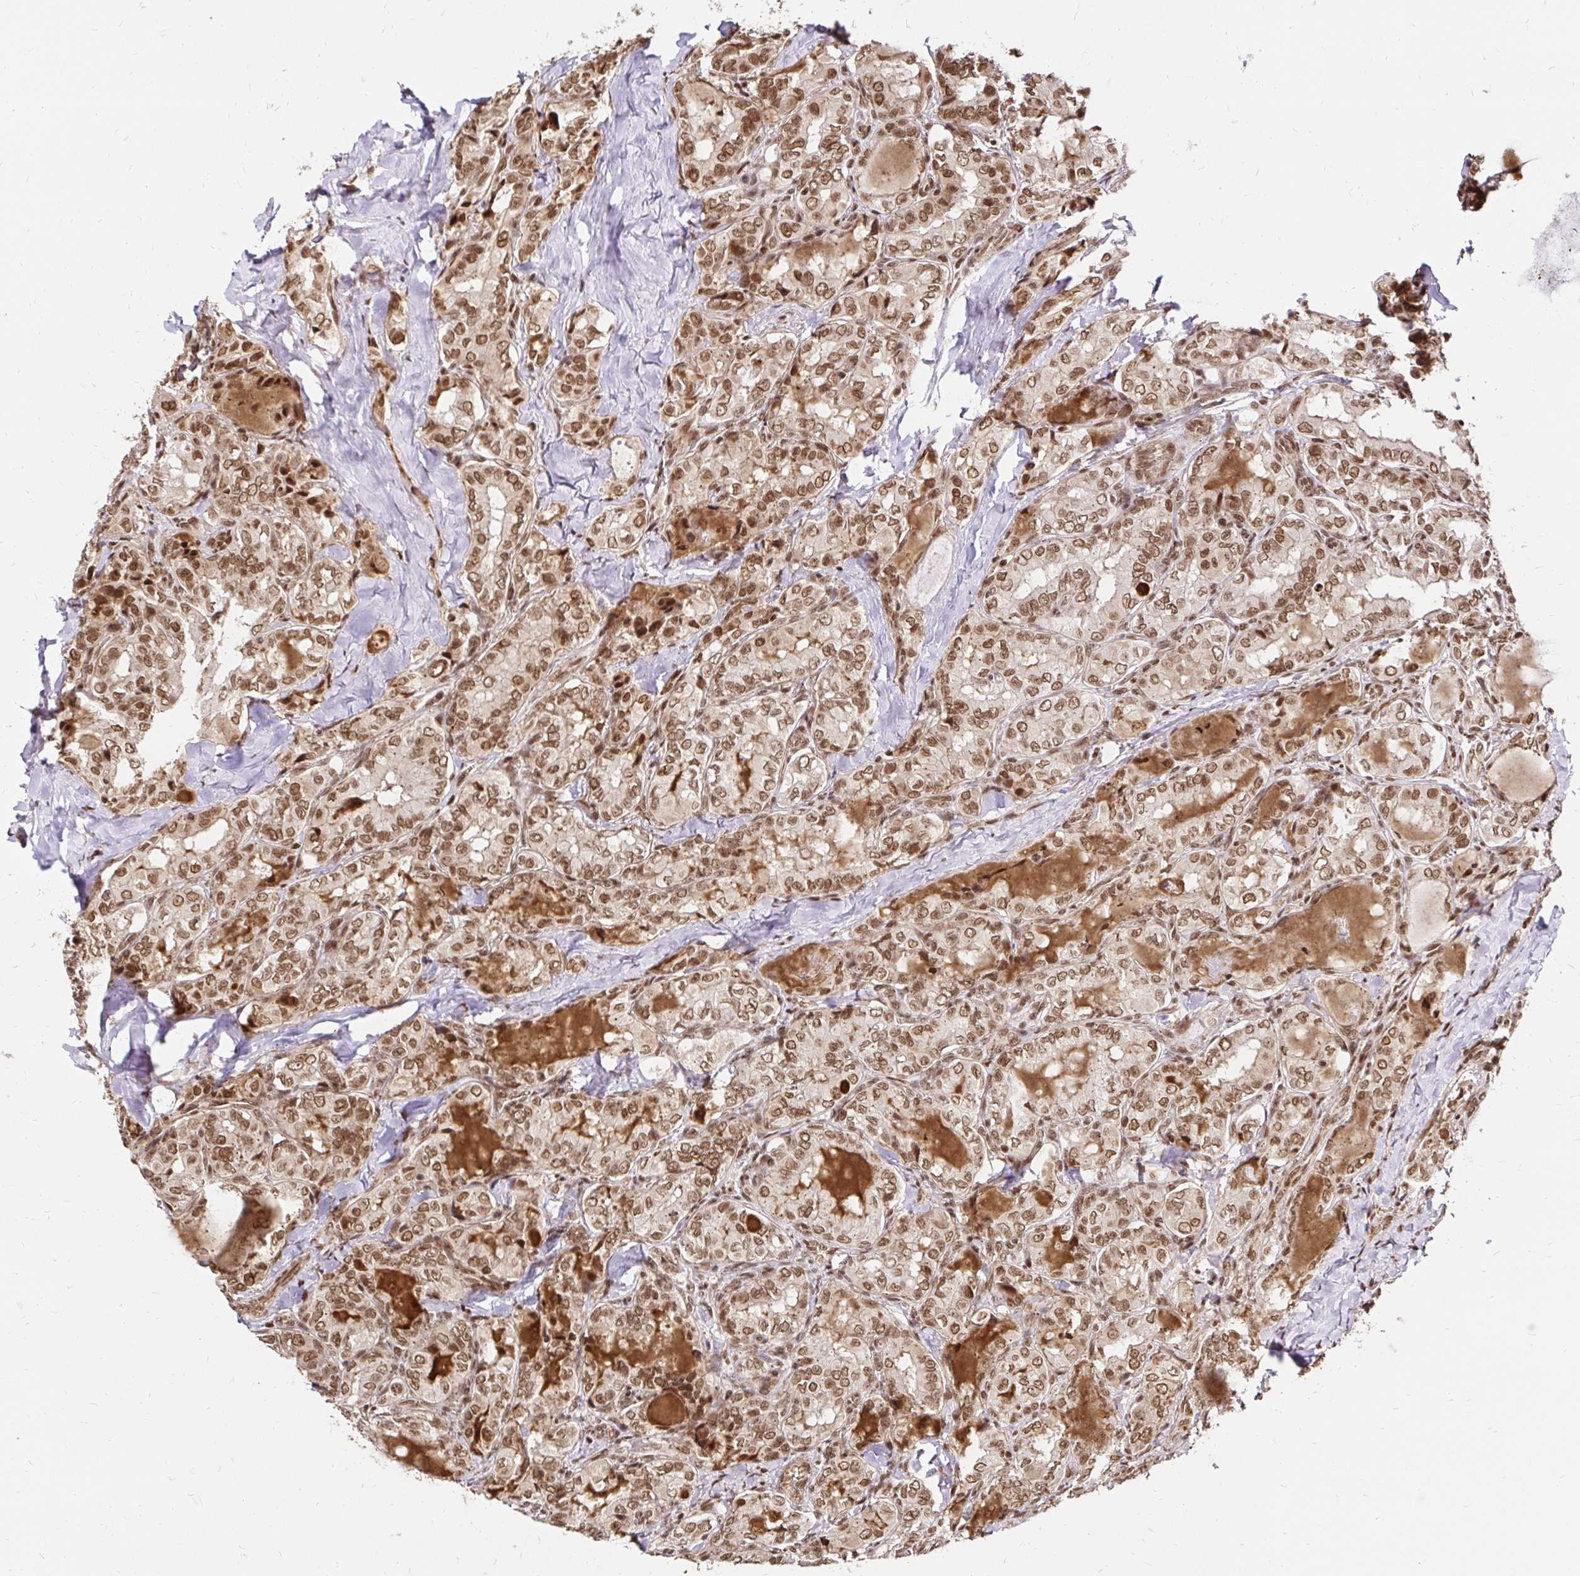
{"staining": {"intensity": "moderate", "quantity": ">75%", "location": "nuclear"}, "tissue": "thyroid cancer", "cell_type": "Tumor cells", "image_type": "cancer", "snomed": [{"axis": "morphology", "description": "Papillary adenocarcinoma, NOS"}, {"axis": "topography", "description": "Thyroid gland"}], "caption": "Protein staining of papillary adenocarcinoma (thyroid) tissue displays moderate nuclear positivity in about >75% of tumor cells.", "gene": "GLYR1", "patient": {"sex": "female", "age": 75}}